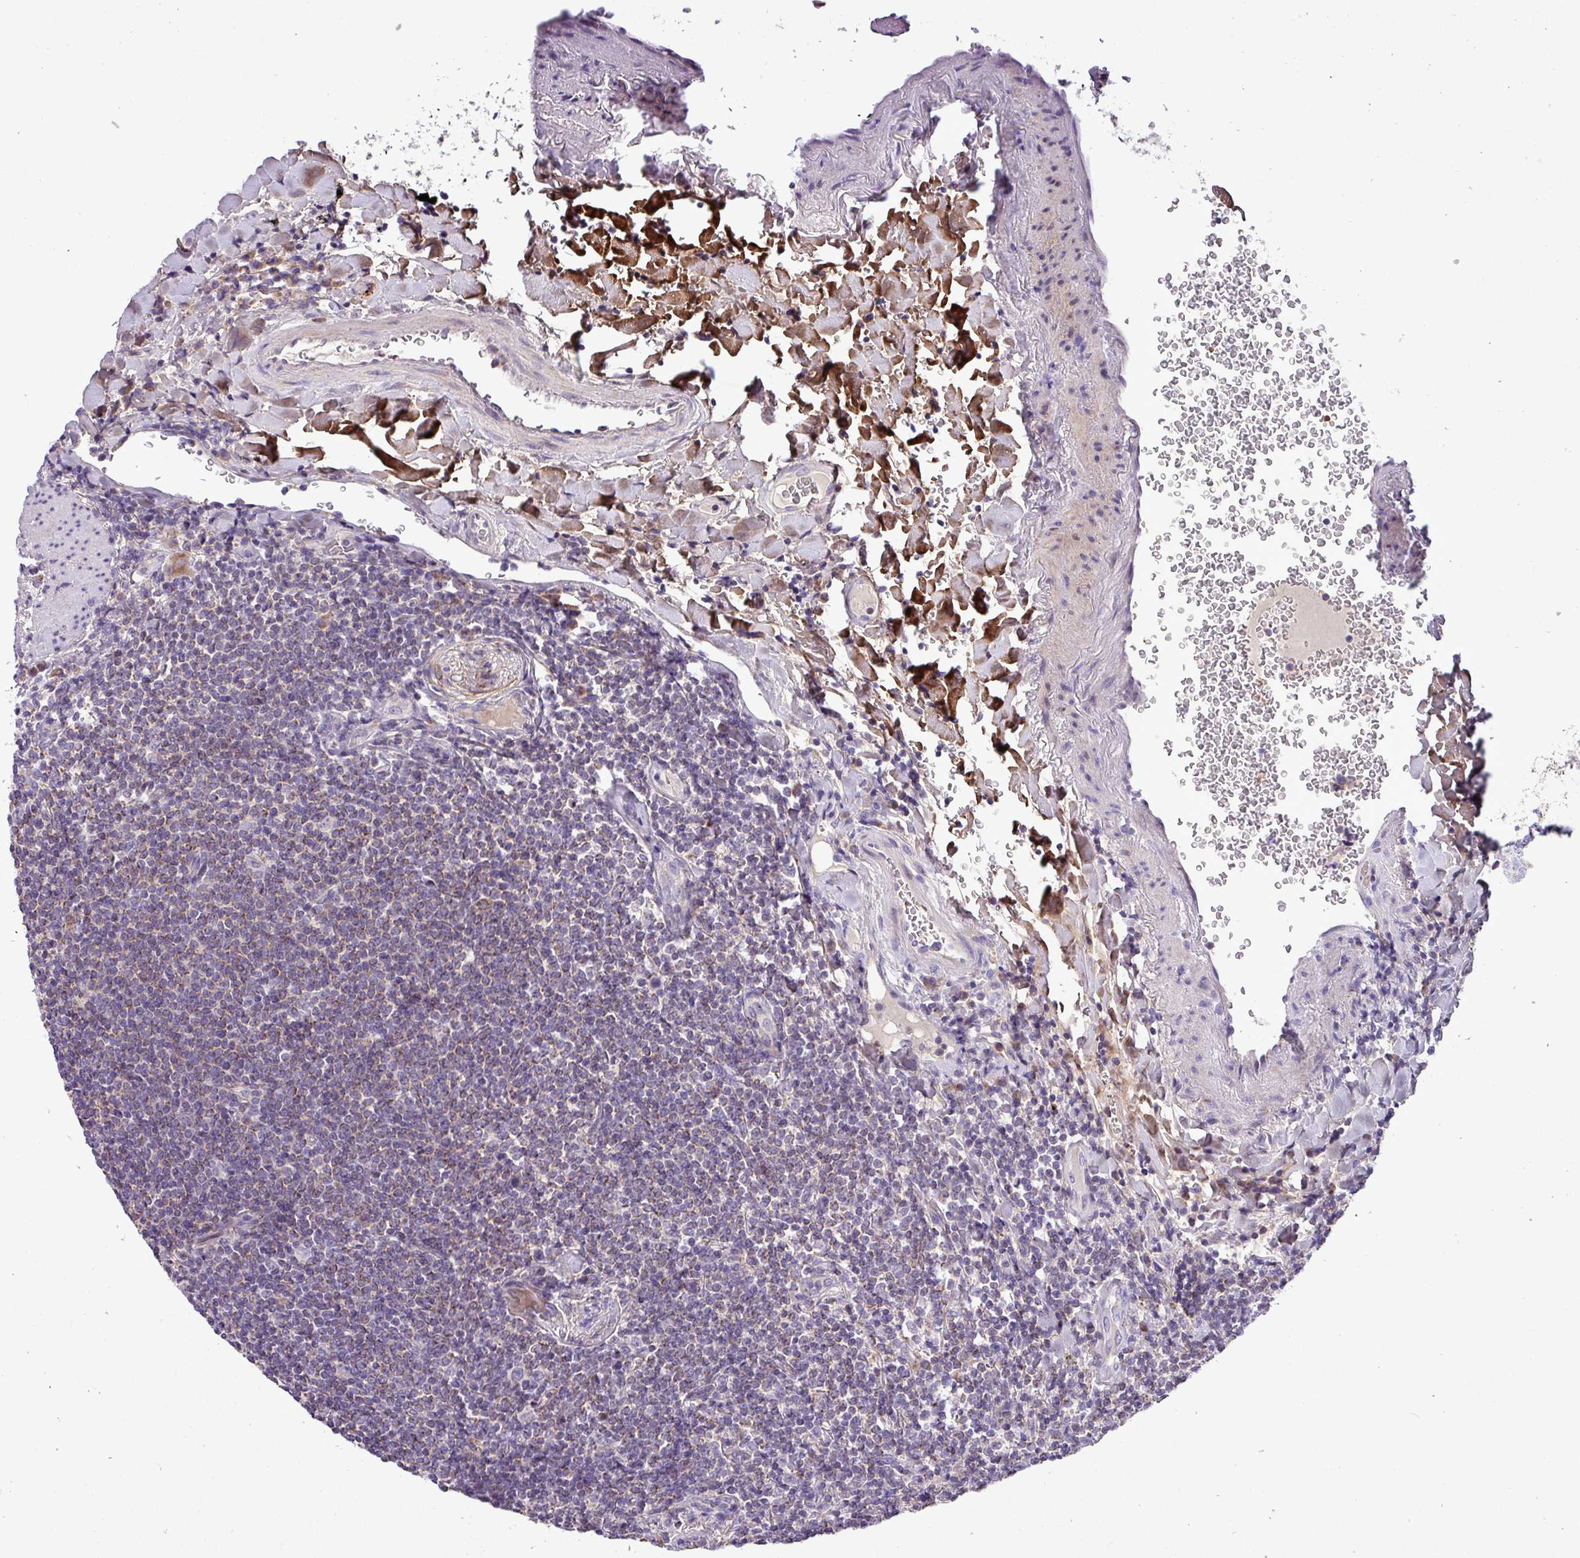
{"staining": {"intensity": "weak", "quantity": "<25%", "location": "cytoplasmic/membranous"}, "tissue": "lymphoma", "cell_type": "Tumor cells", "image_type": "cancer", "snomed": [{"axis": "morphology", "description": "Malignant lymphoma, non-Hodgkin's type, Low grade"}, {"axis": "topography", "description": "Lung"}], "caption": "Micrograph shows no significant protein staining in tumor cells of lymphoma. (Brightfield microscopy of DAB (3,3'-diaminobenzidine) immunohistochemistry at high magnification).", "gene": "FAM183A", "patient": {"sex": "female", "age": 71}}